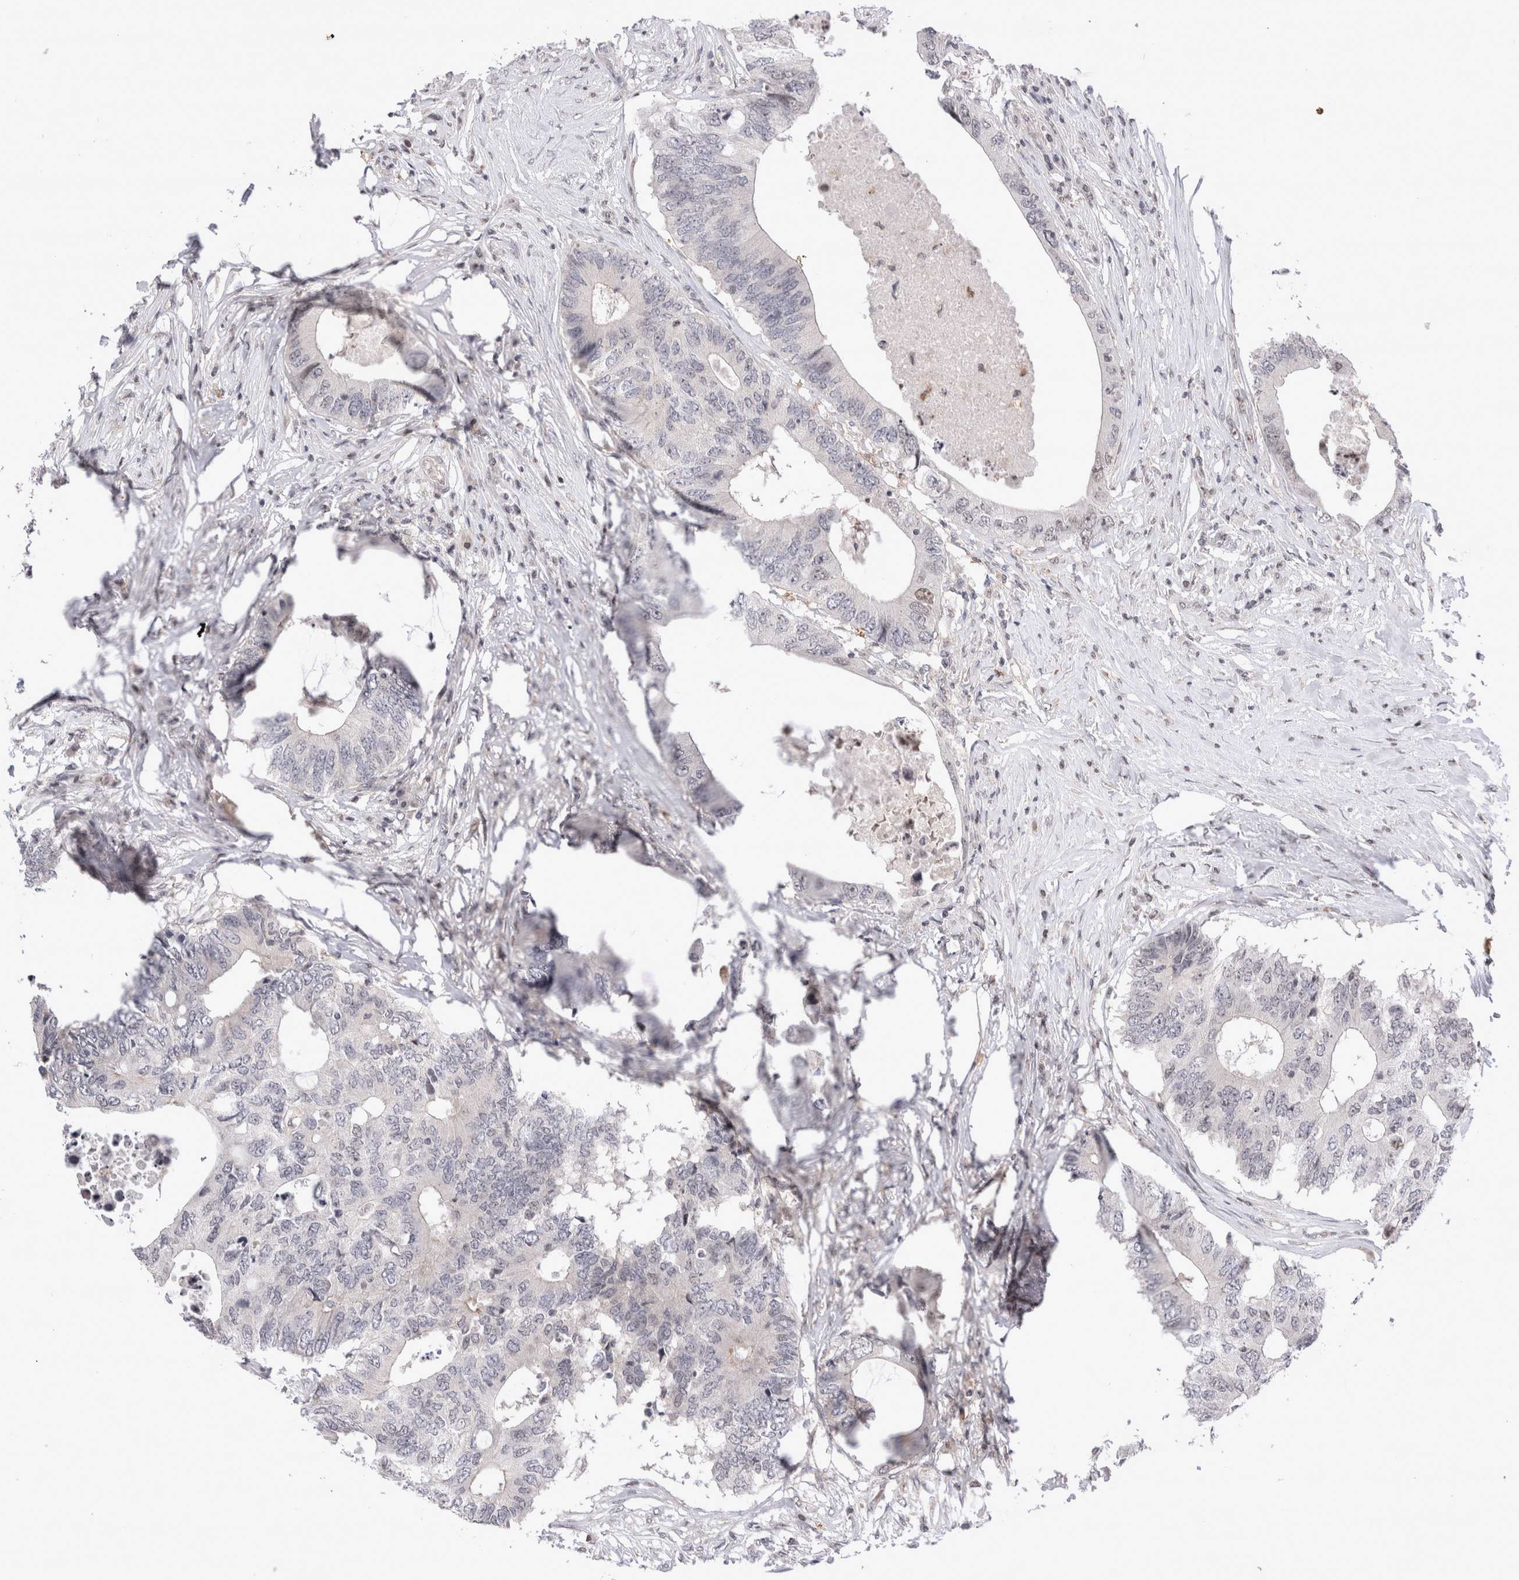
{"staining": {"intensity": "negative", "quantity": "none", "location": "none"}, "tissue": "colorectal cancer", "cell_type": "Tumor cells", "image_type": "cancer", "snomed": [{"axis": "morphology", "description": "Adenocarcinoma, NOS"}, {"axis": "topography", "description": "Colon"}], "caption": "Immunohistochemical staining of human colorectal cancer (adenocarcinoma) reveals no significant positivity in tumor cells.", "gene": "STK11", "patient": {"sex": "male", "age": 71}}